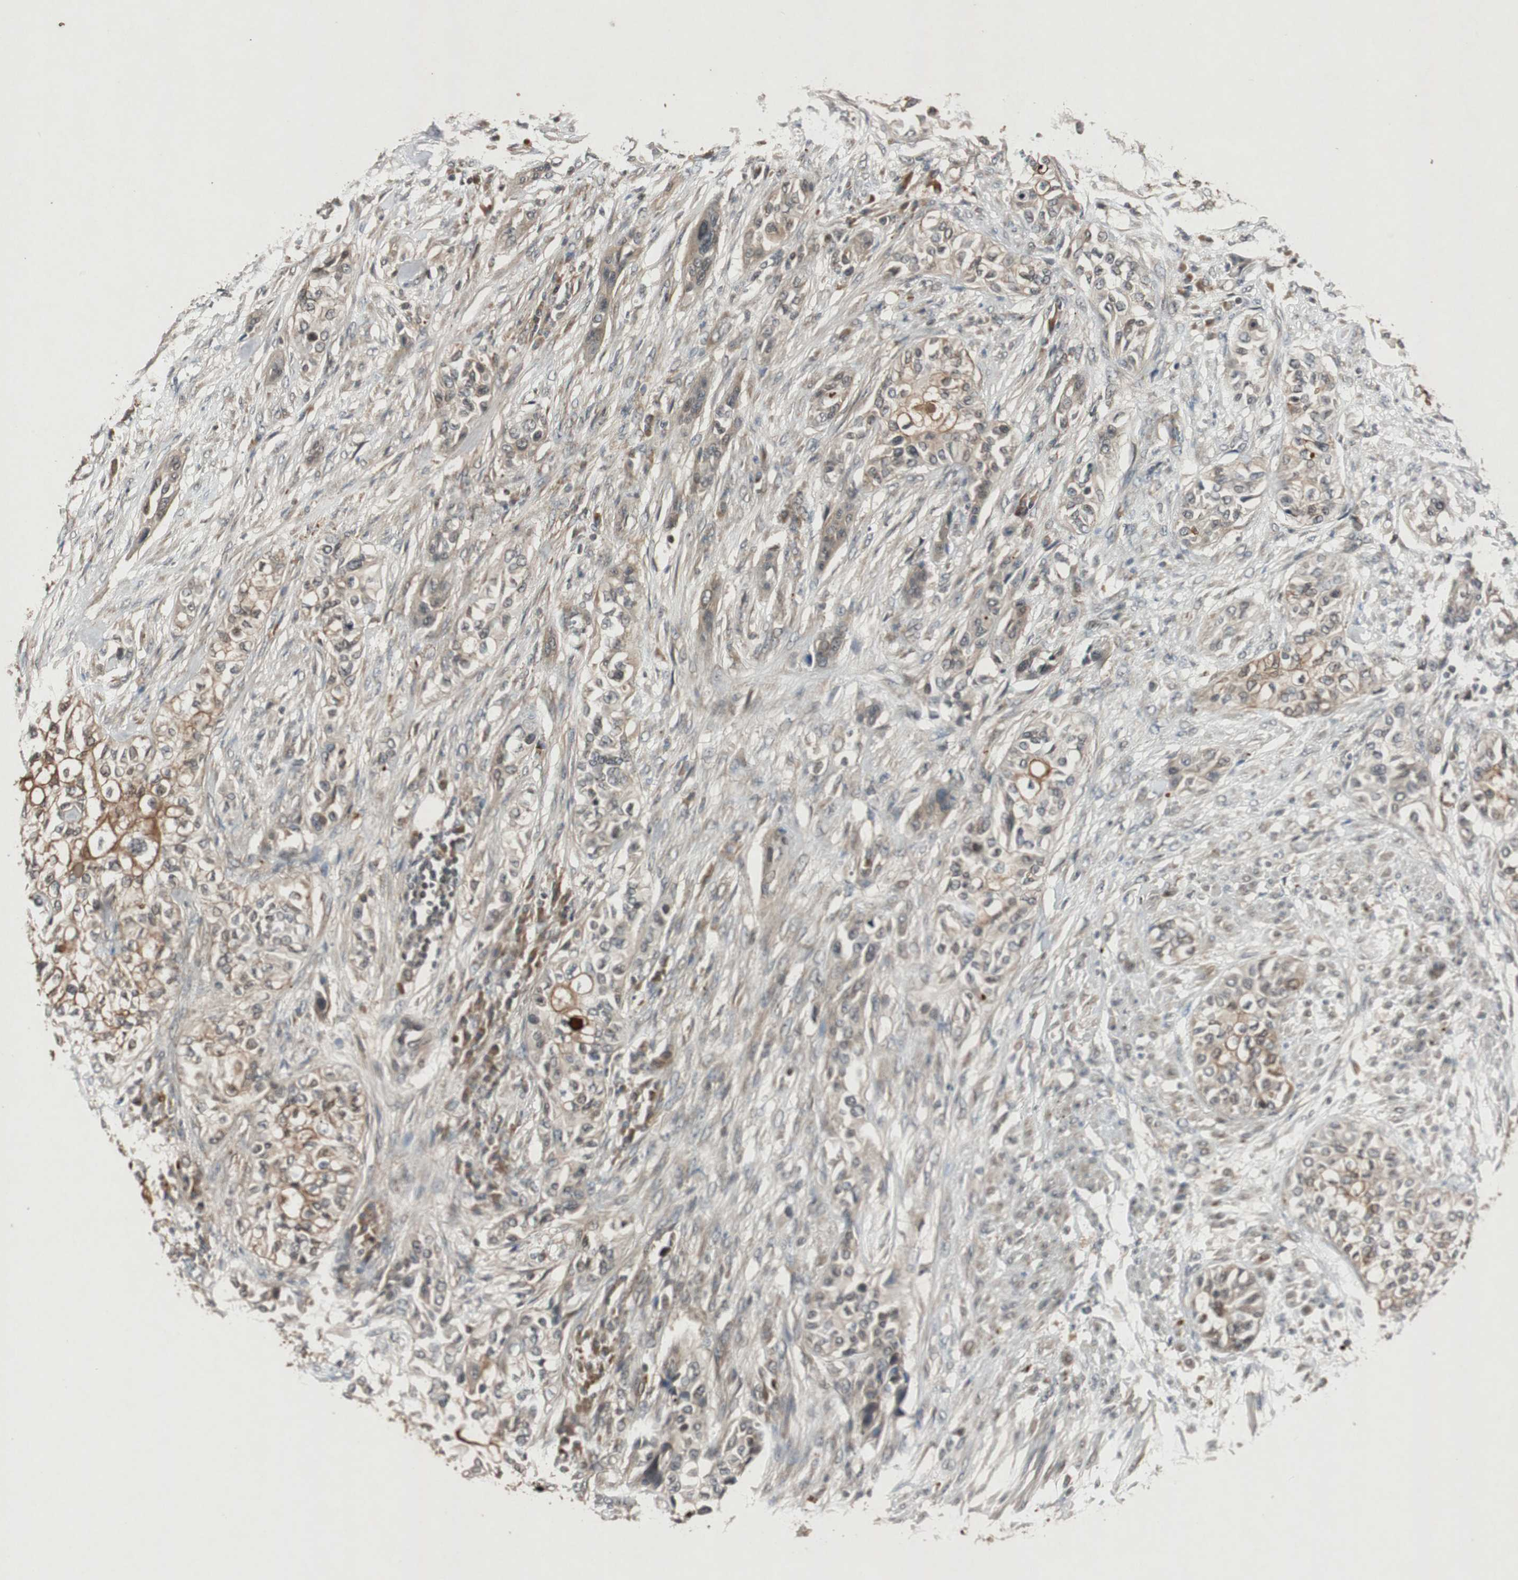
{"staining": {"intensity": "moderate", "quantity": ">75%", "location": "cytoplasmic/membranous"}, "tissue": "urothelial cancer", "cell_type": "Tumor cells", "image_type": "cancer", "snomed": [{"axis": "morphology", "description": "Urothelial carcinoma, High grade"}, {"axis": "topography", "description": "Urinary bladder"}], "caption": "Immunohistochemistry photomicrograph of urothelial cancer stained for a protein (brown), which shows medium levels of moderate cytoplasmic/membranous staining in about >75% of tumor cells.", "gene": "SLIT2", "patient": {"sex": "male", "age": 74}}